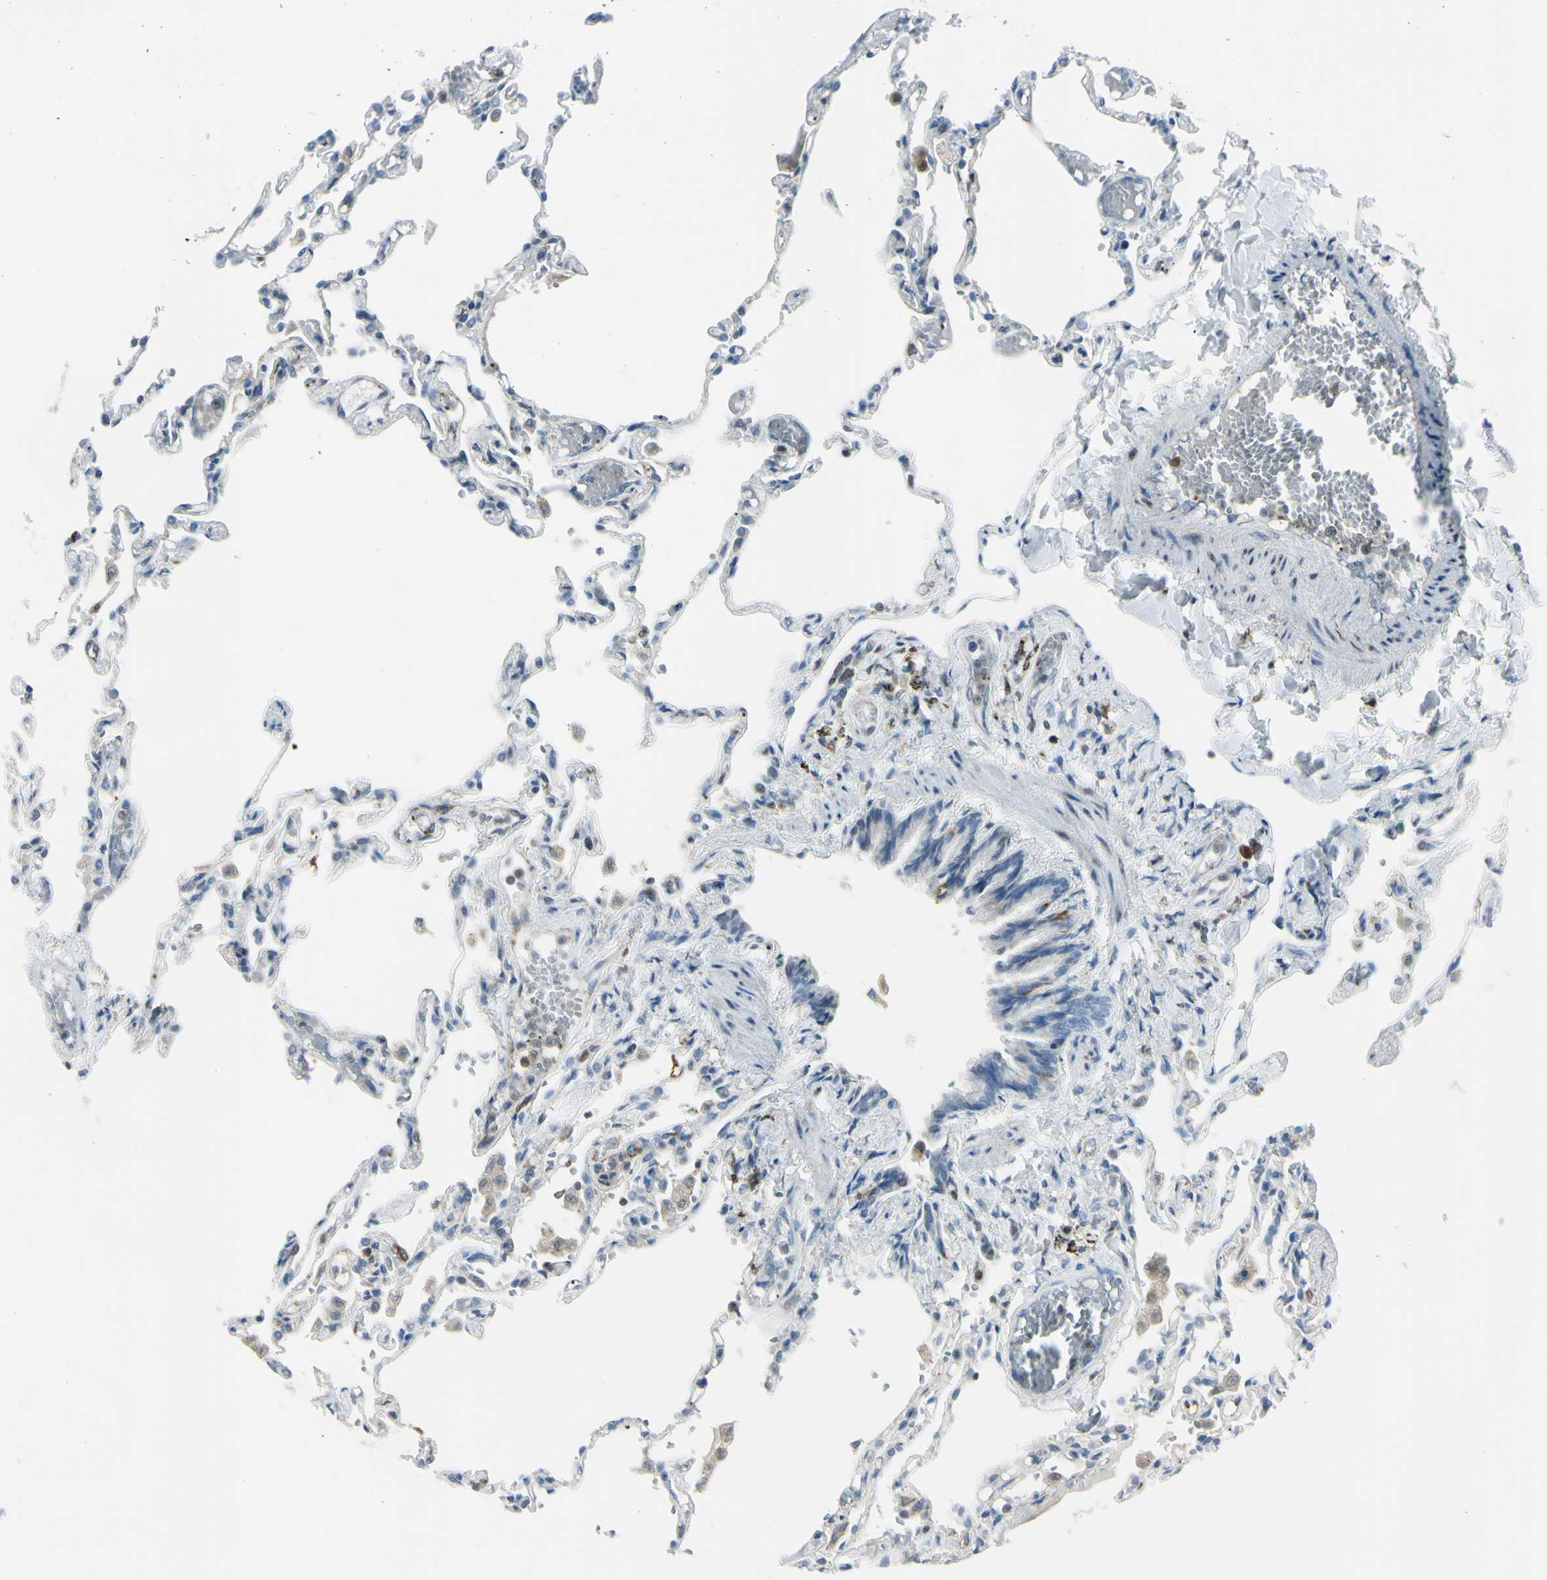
{"staining": {"intensity": "weak", "quantity": "25%-75%", "location": "cytoplasmic/membranous"}, "tissue": "lung", "cell_type": "Alveolar cells", "image_type": "normal", "snomed": [{"axis": "morphology", "description": "Normal tissue, NOS"}, {"axis": "topography", "description": "Lung"}], "caption": "This micrograph shows IHC staining of normal human lung, with low weak cytoplasmic/membranous expression in approximately 25%-75% of alveolar cells.", "gene": "CYRIB", "patient": {"sex": "male", "age": 21}}